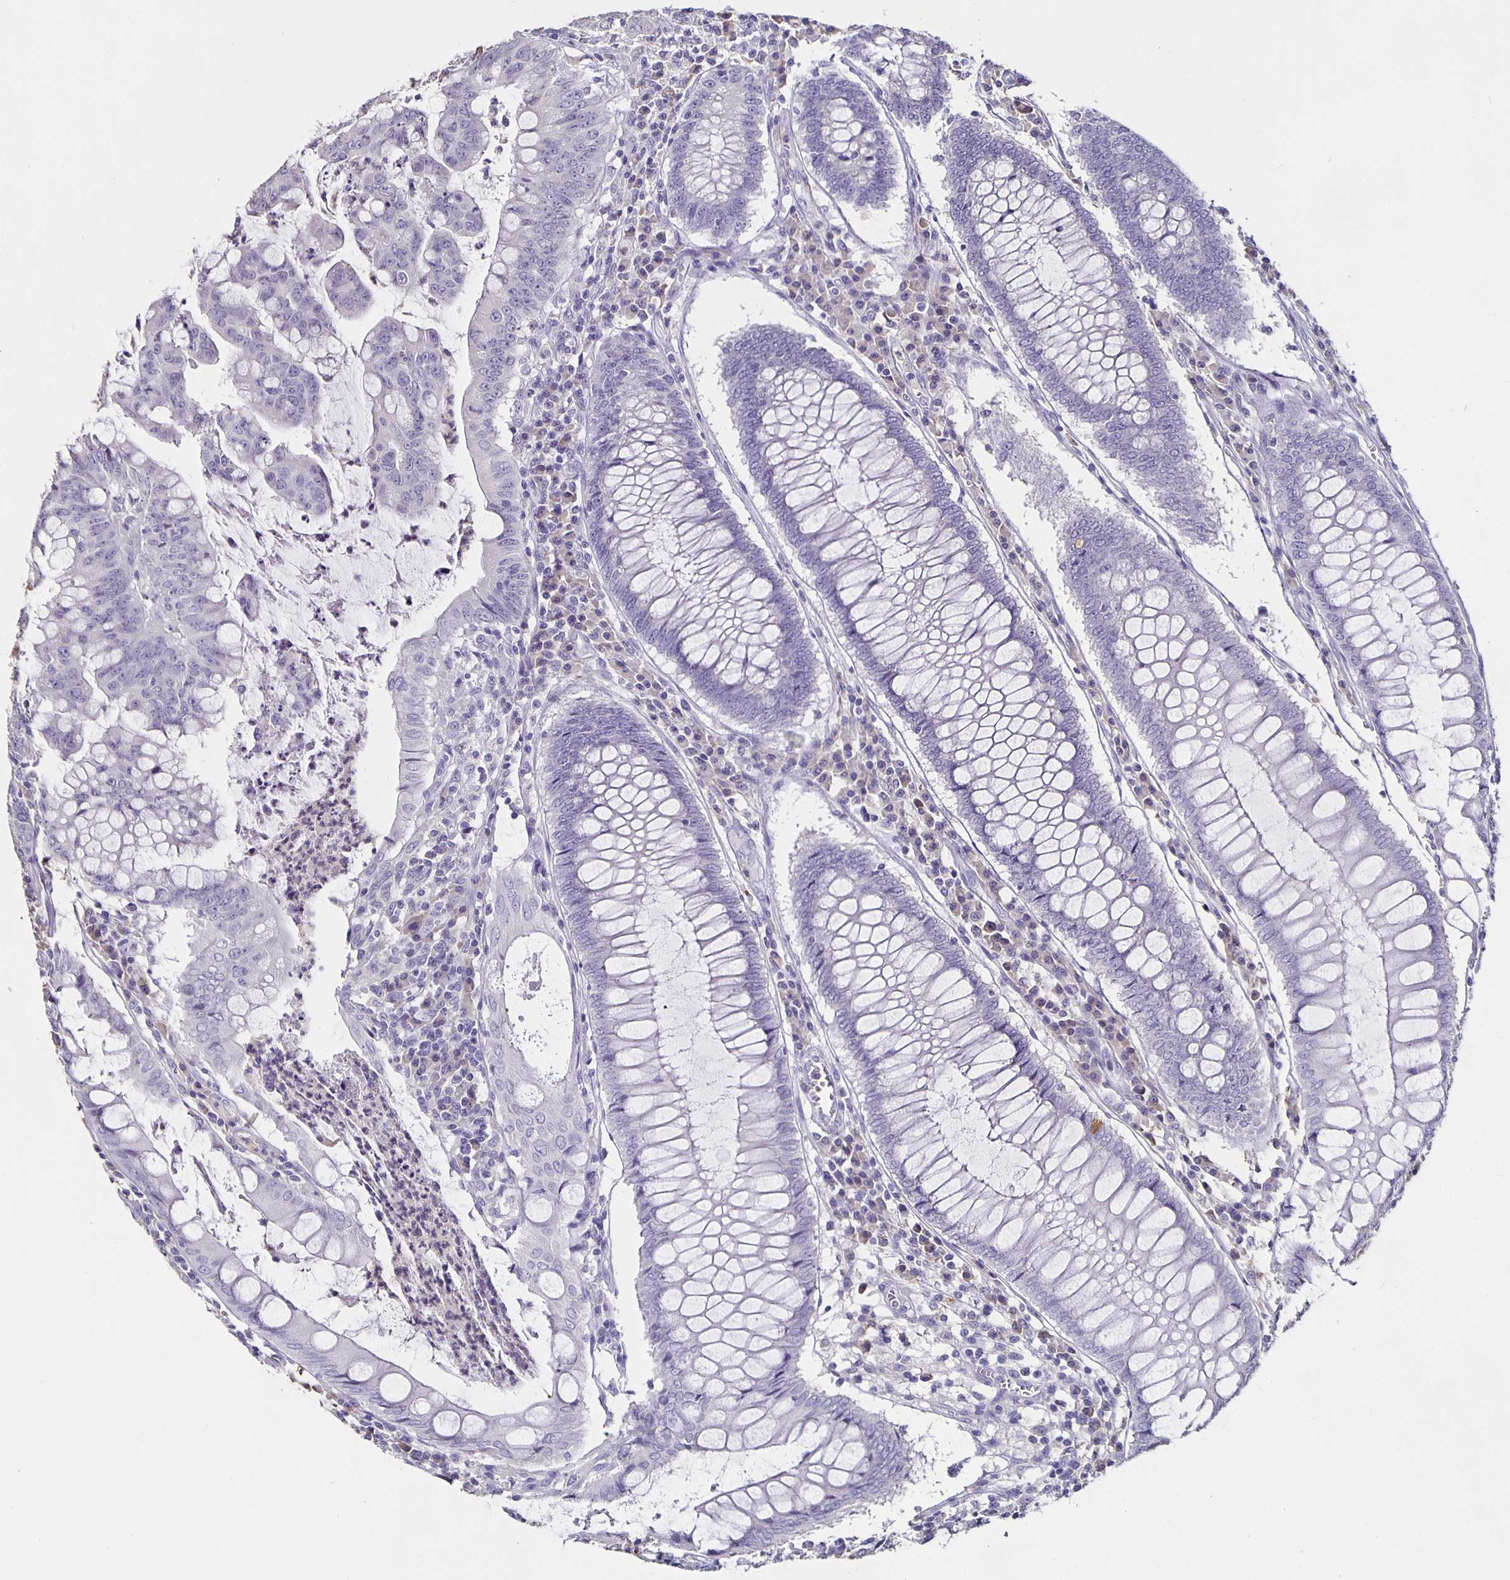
{"staining": {"intensity": "negative", "quantity": "none", "location": "none"}, "tissue": "colorectal cancer", "cell_type": "Tumor cells", "image_type": "cancer", "snomed": [{"axis": "morphology", "description": "Adenocarcinoma, NOS"}, {"axis": "topography", "description": "Colon"}], "caption": "Colorectal cancer was stained to show a protein in brown. There is no significant staining in tumor cells.", "gene": "GPX4", "patient": {"sex": "male", "age": 62}}